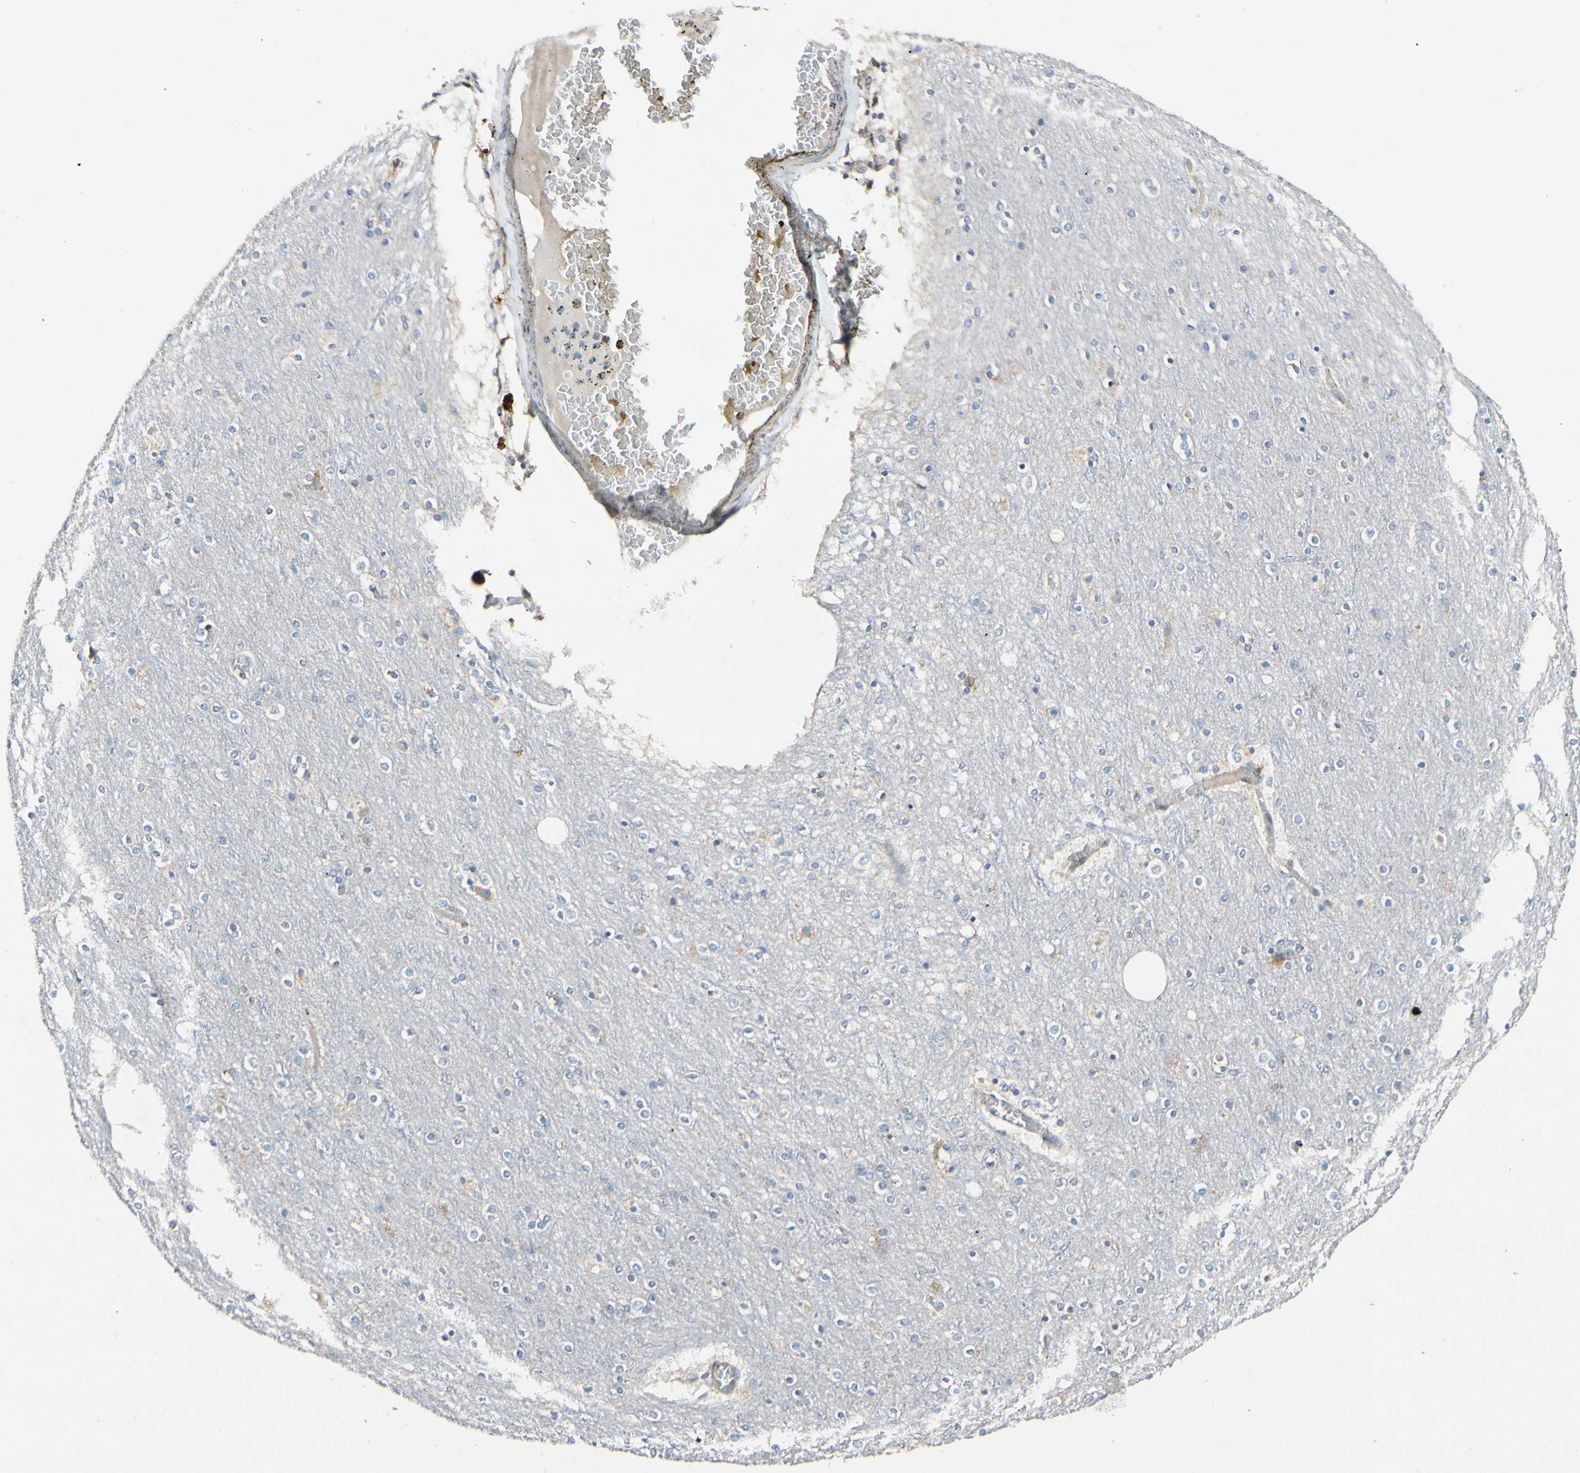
{"staining": {"intensity": "negative", "quantity": "none", "location": "none"}, "tissue": "cerebral cortex", "cell_type": "Endothelial cells", "image_type": "normal", "snomed": [{"axis": "morphology", "description": "Normal tissue, NOS"}, {"axis": "topography", "description": "Cerebral cortex"}], "caption": "This is a micrograph of immunohistochemistry (IHC) staining of unremarkable cerebral cortex, which shows no expression in endothelial cells. (Brightfield microscopy of DAB (3,3'-diaminobenzidine) immunohistochemistry (IHC) at high magnification).", "gene": "MRPL9", "patient": {"sex": "female", "age": 54}}